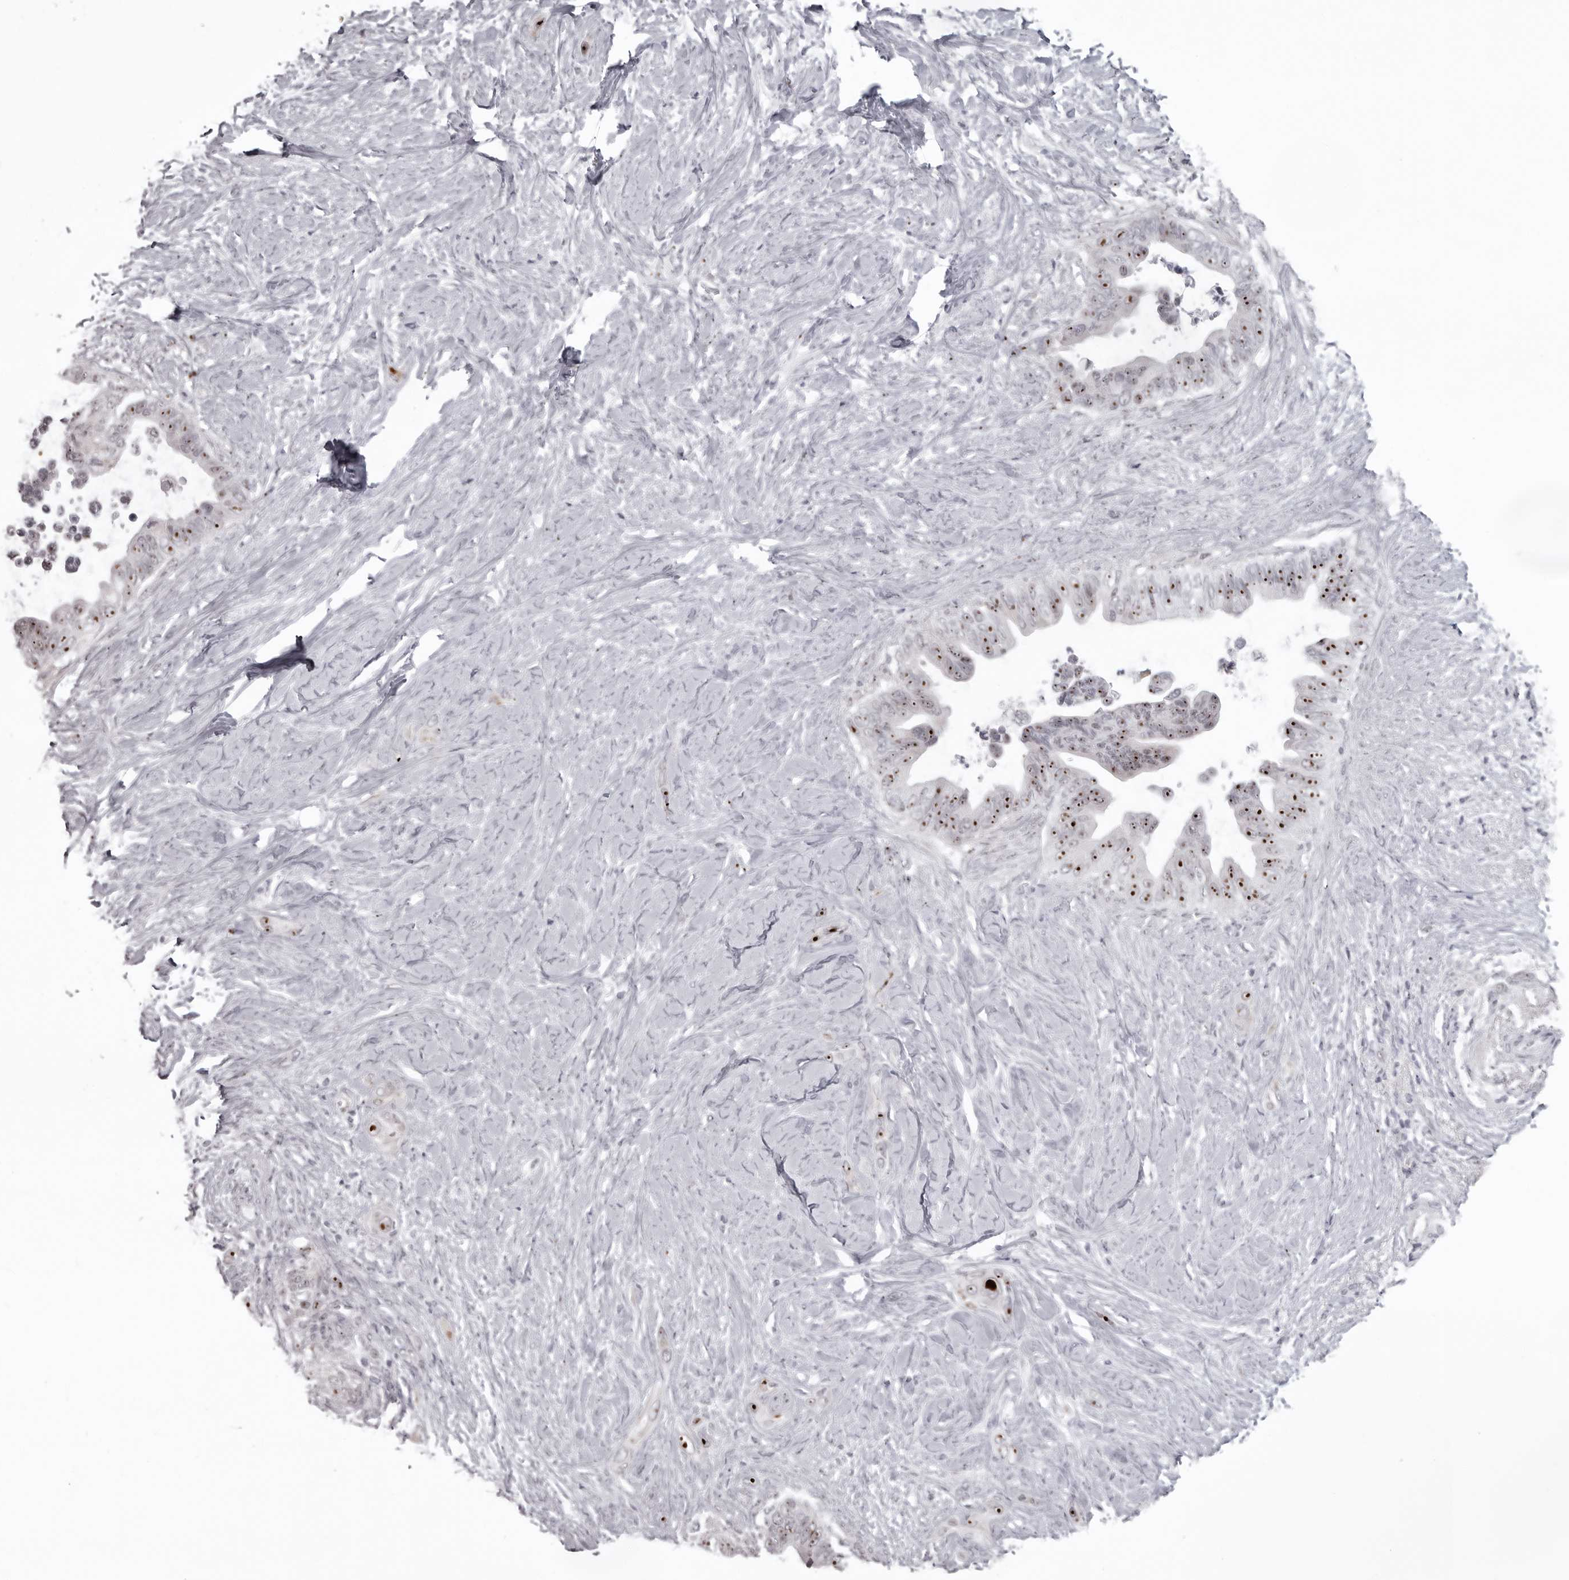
{"staining": {"intensity": "strong", "quantity": ">75%", "location": "nuclear"}, "tissue": "pancreatic cancer", "cell_type": "Tumor cells", "image_type": "cancer", "snomed": [{"axis": "morphology", "description": "Adenocarcinoma, NOS"}, {"axis": "topography", "description": "Pancreas"}], "caption": "An immunohistochemistry image of tumor tissue is shown. Protein staining in brown shows strong nuclear positivity in adenocarcinoma (pancreatic) within tumor cells.", "gene": "HELZ", "patient": {"sex": "female", "age": 72}}